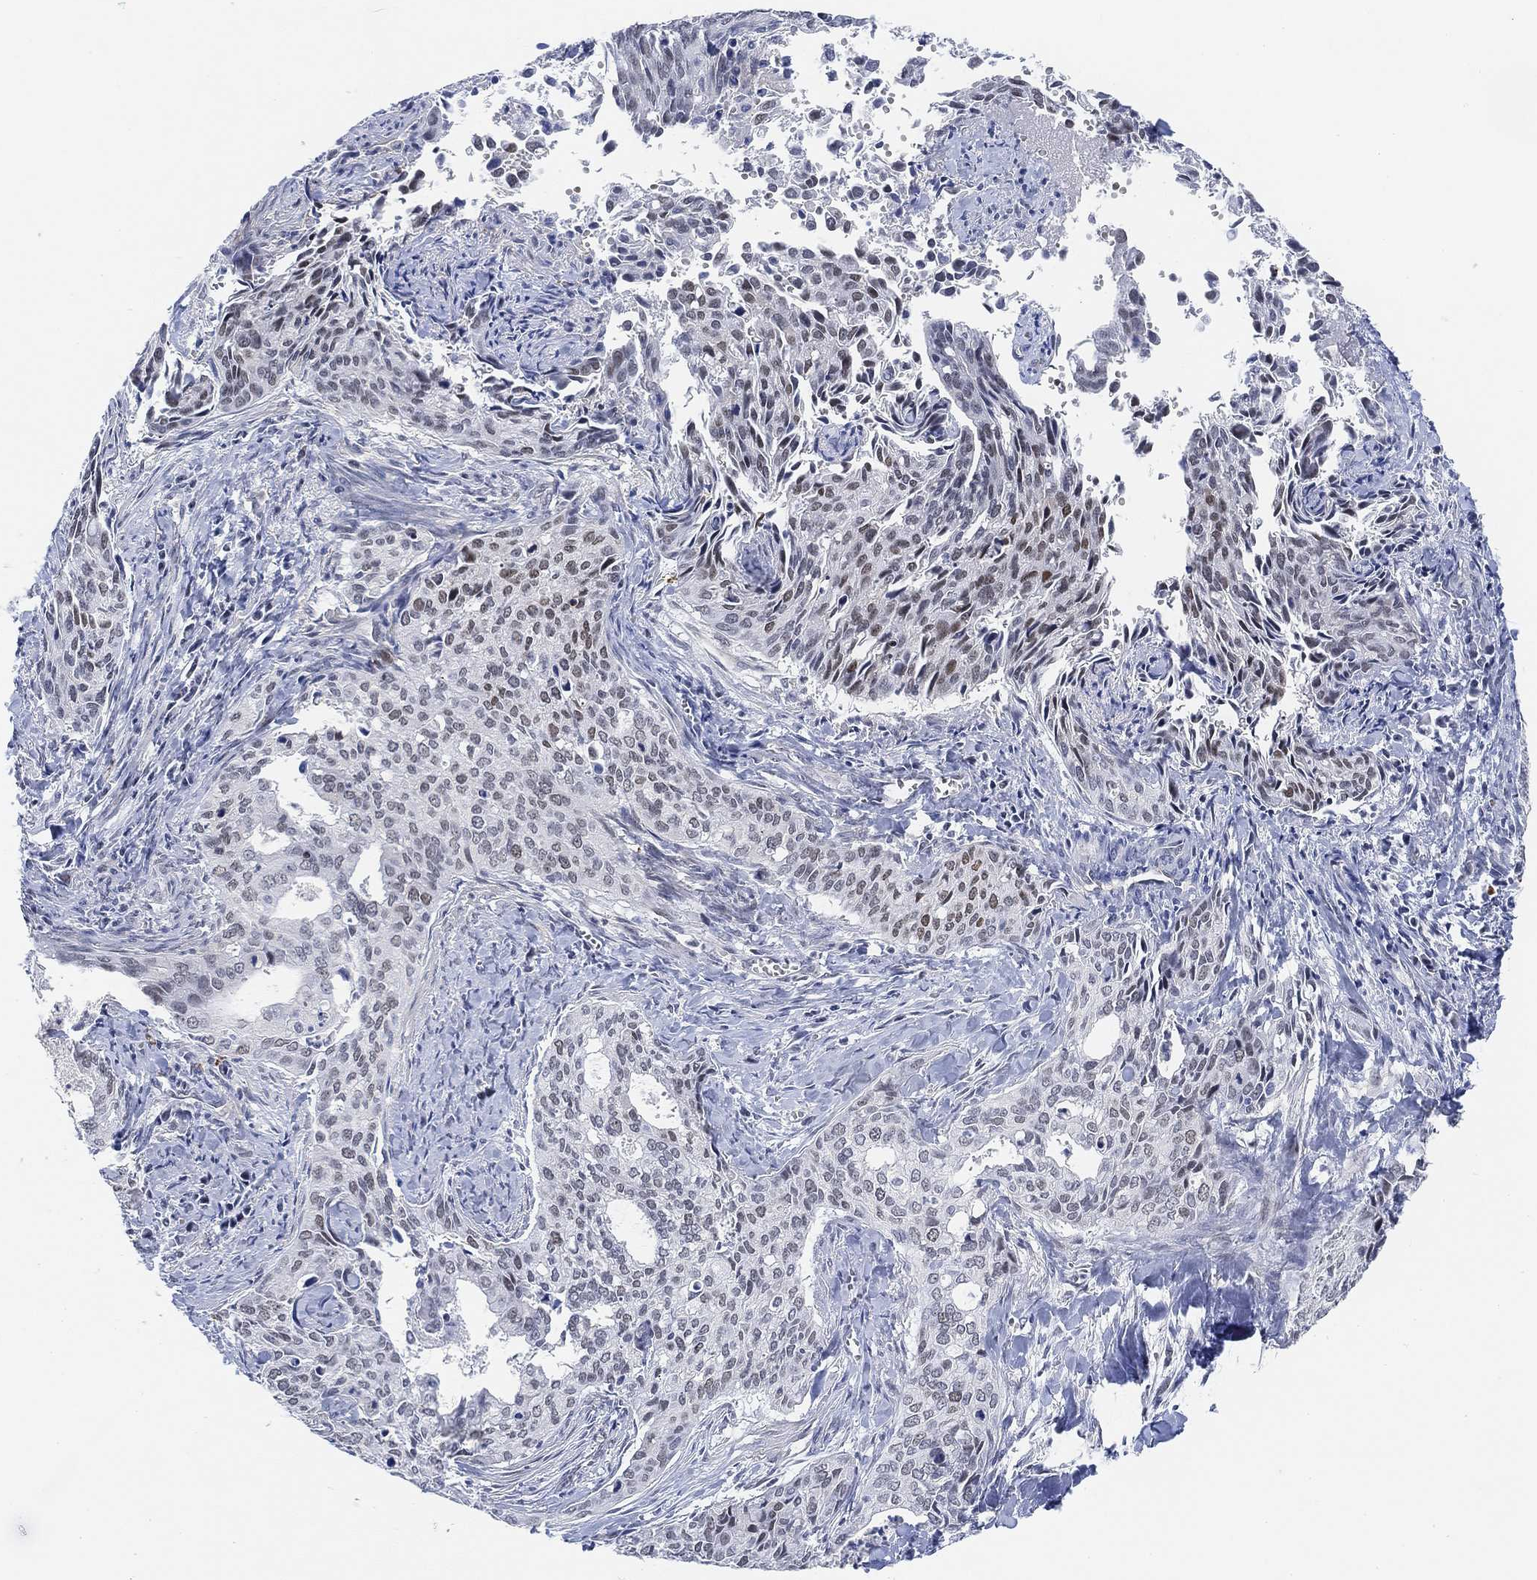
{"staining": {"intensity": "moderate", "quantity": "<25%", "location": "nuclear"}, "tissue": "cervical cancer", "cell_type": "Tumor cells", "image_type": "cancer", "snomed": [{"axis": "morphology", "description": "Squamous cell carcinoma, NOS"}, {"axis": "topography", "description": "Cervix"}], "caption": "DAB immunohistochemical staining of human squamous cell carcinoma (cervical) demonstrates moderate nuclear protein staining in about <25% of tumor cells.", "gene": "PAX6", "patient": {"sex": "female", "age": 29}}